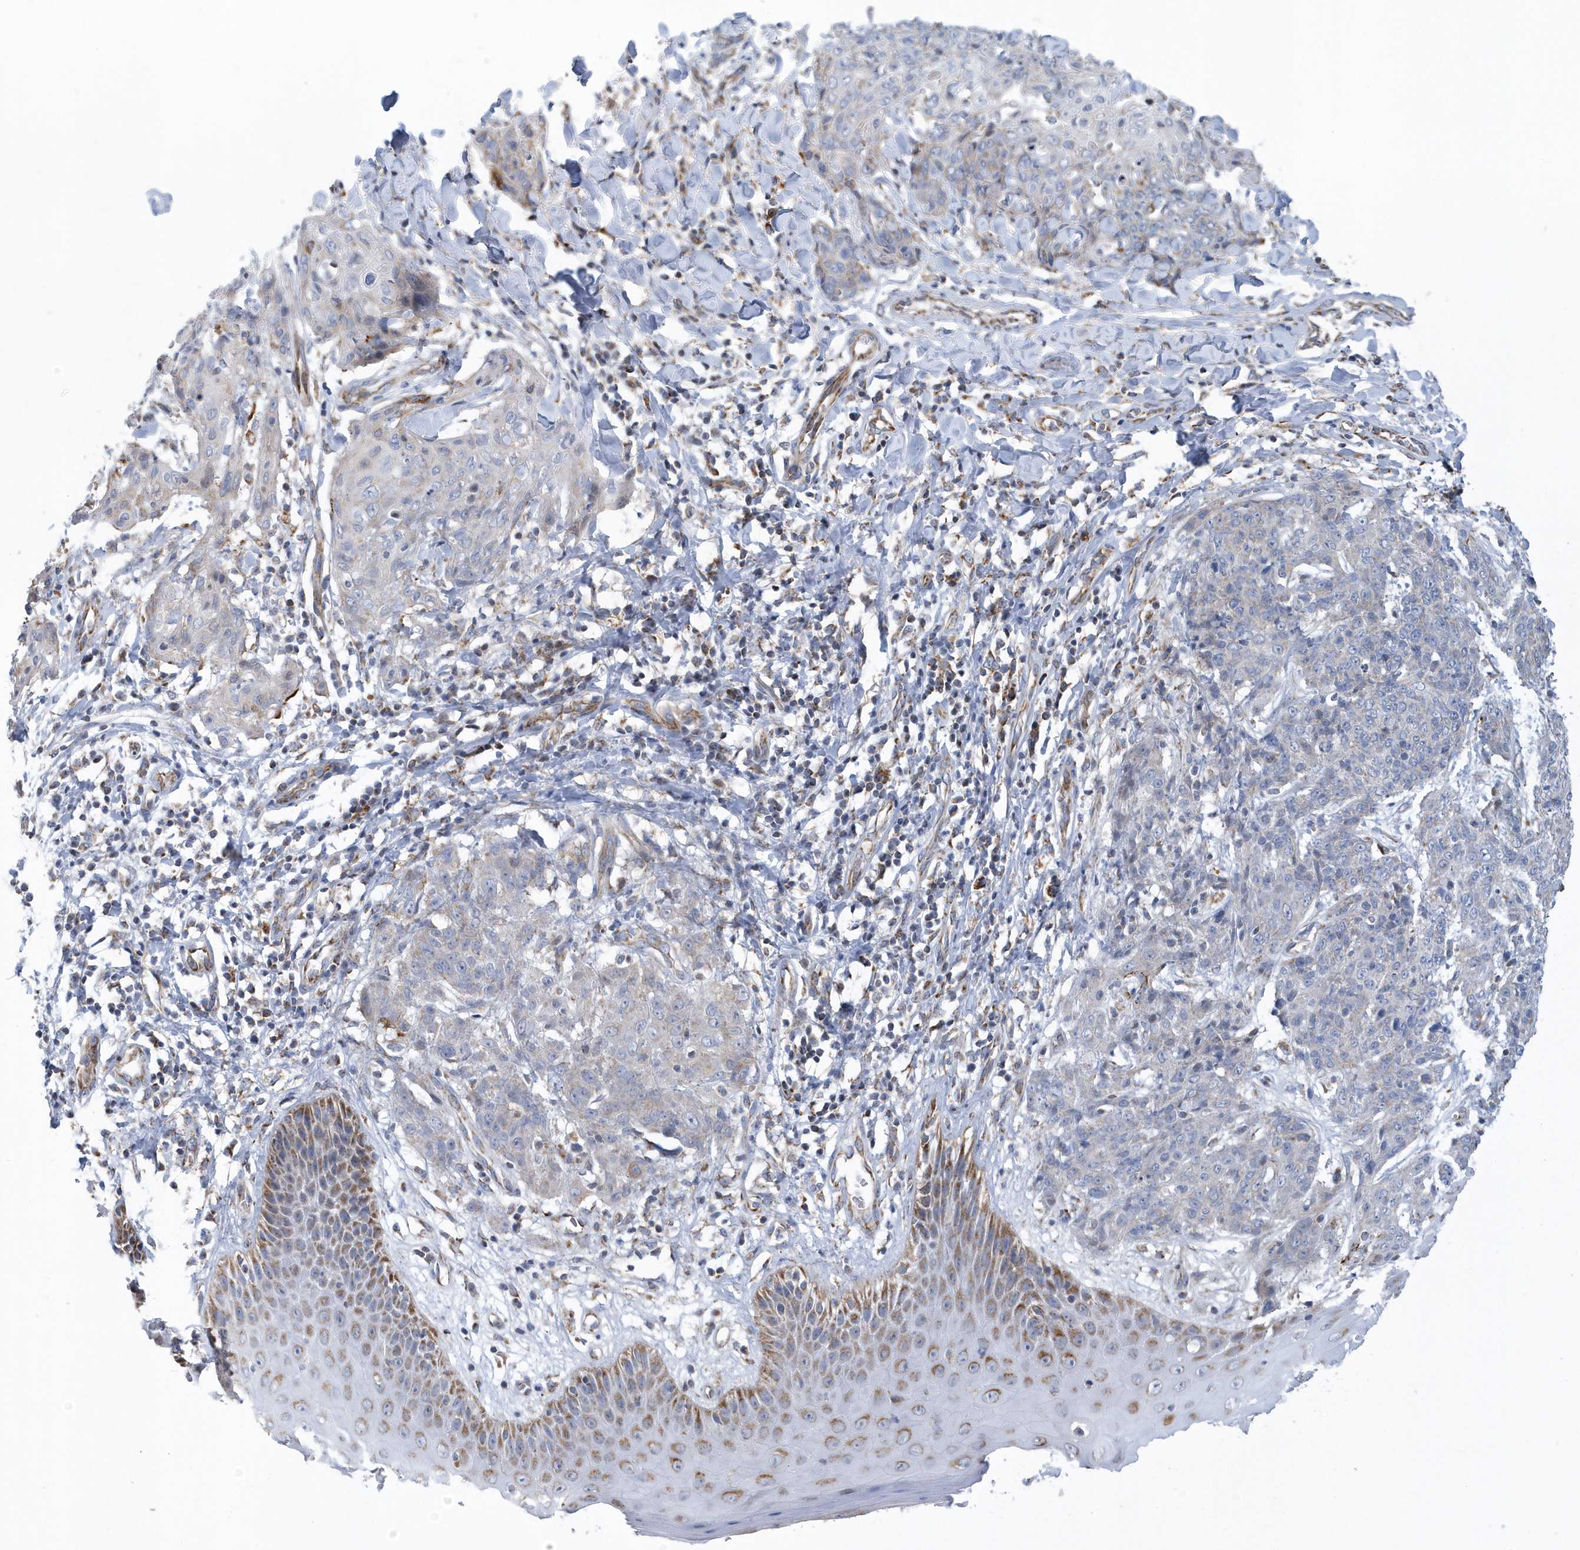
{"staining": {"intensity": "negative", "quantity": "none", "location": "none"}, "tissue": "skin cancer", "cell_type": "Tumor cells", "image_type": "cancer", "snomed": [{"axis": "morphology", "description": "Squamous cell carcinoma, NOS"}, {"axis": "topography", "description": "Skin"}, {"axis": "topography", "description": "Vulva"}], "caption": "A high-resolution histopathology image shows immunohistochemistry (IHC) staining of skin squamous cell carcinoma, which exhibits no significant staining in tumor cells.", "gene": "VWA5B2", "patient": {"sex": "female", "age": 85}}